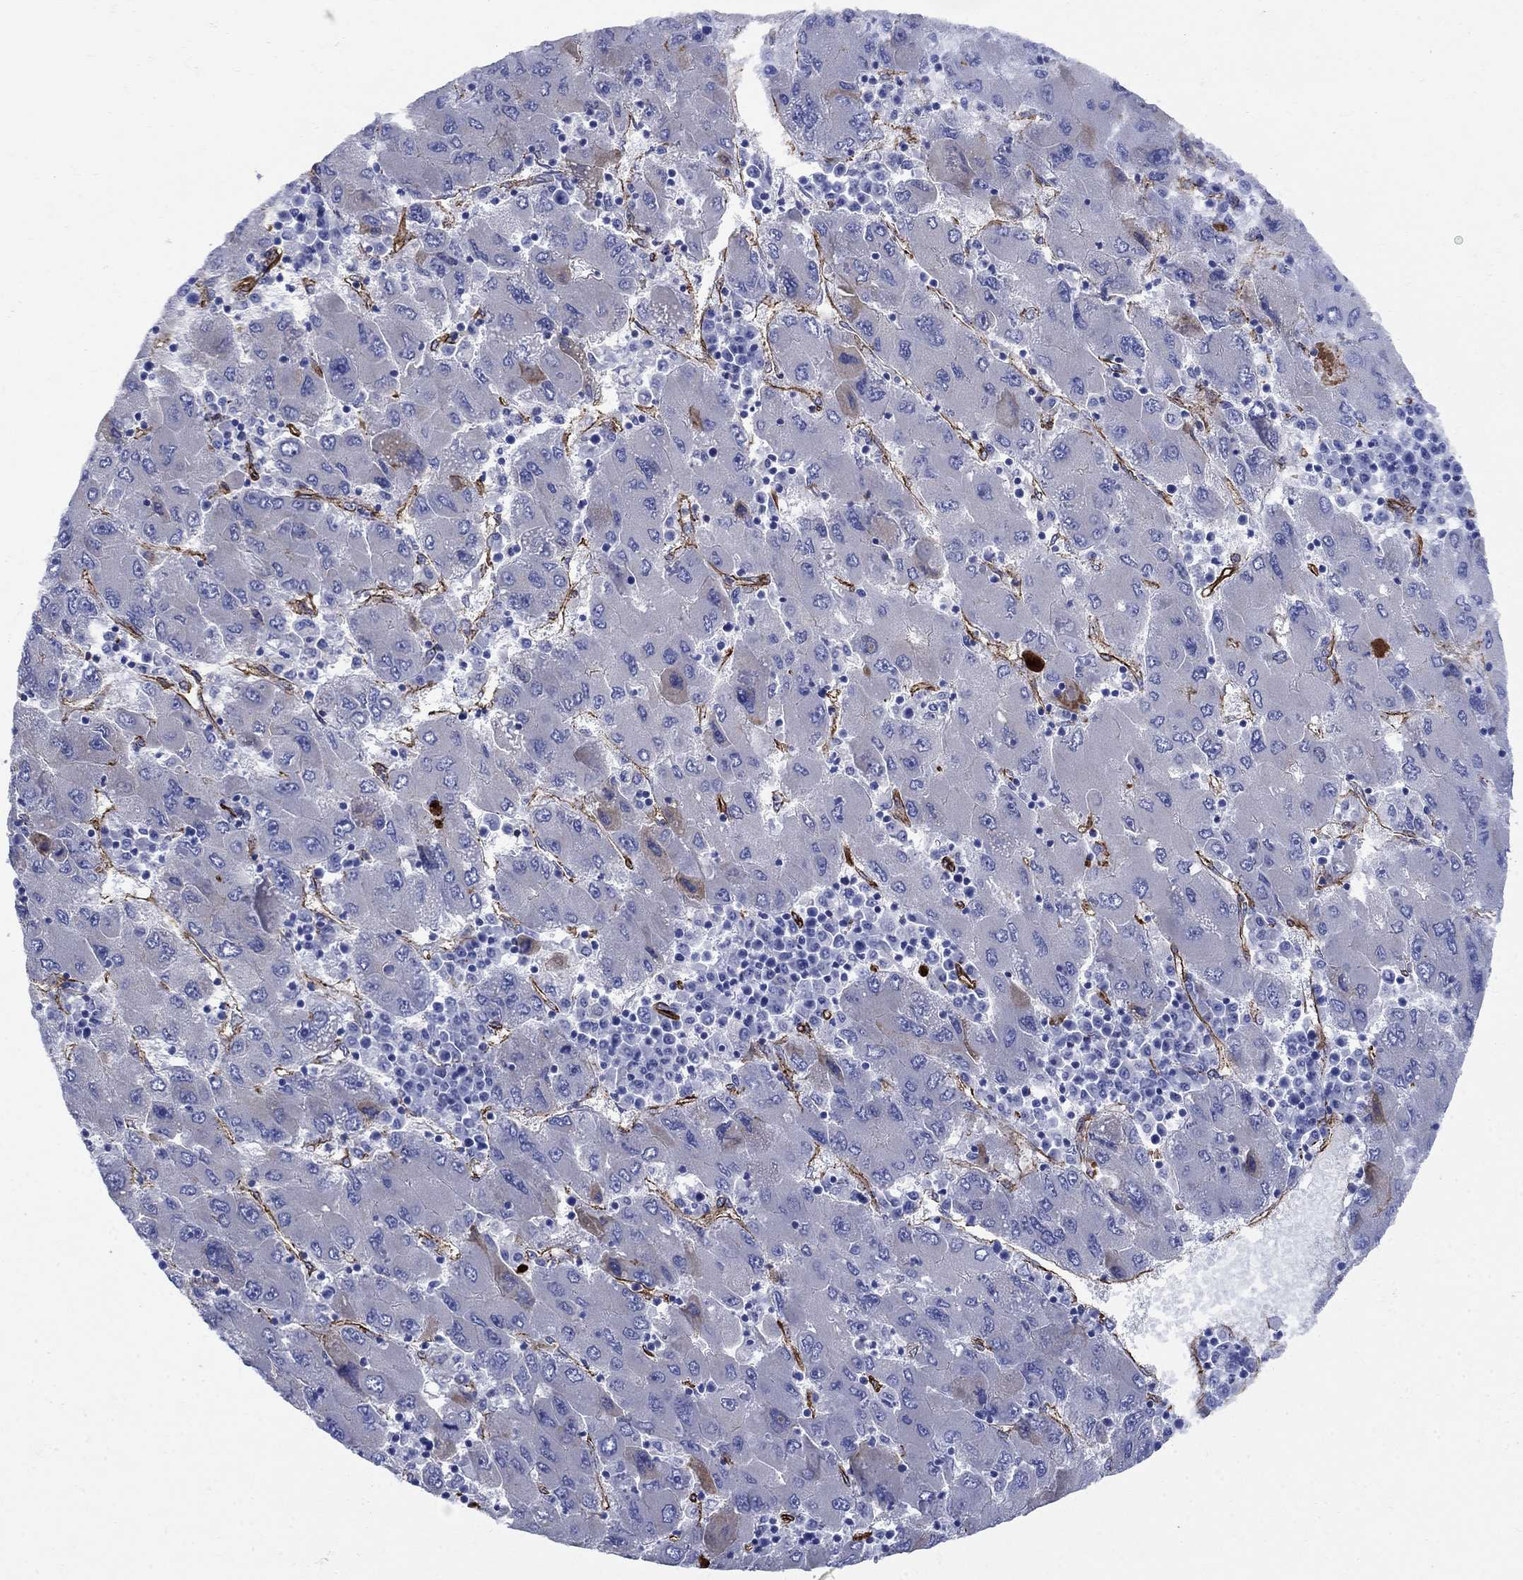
{"staining": {"intensity": "negative", "quantity": "none", "location": "none"}, "tissue": "liver cancer", "cell_type": "Tumor cells", "image_type": "cancer", "snomed": [{"axis": "morphology", "description": "Carcinoma, Hepatocellular, NOS"}, {"axis": "topography", "description": "Liver"}], "caption": "Tumor cells show no significant staining in liver cancer (hepatocellular carcinoma). (Stains: DAB (3,3'-diaminobenzidine) immunohistochemistry (IHC) with hematoxylin counter stain, Microscopy: brightfield microscopy at high magnification).", "gene": "VTN", "patient": {"sex": "male", "age": 75}}